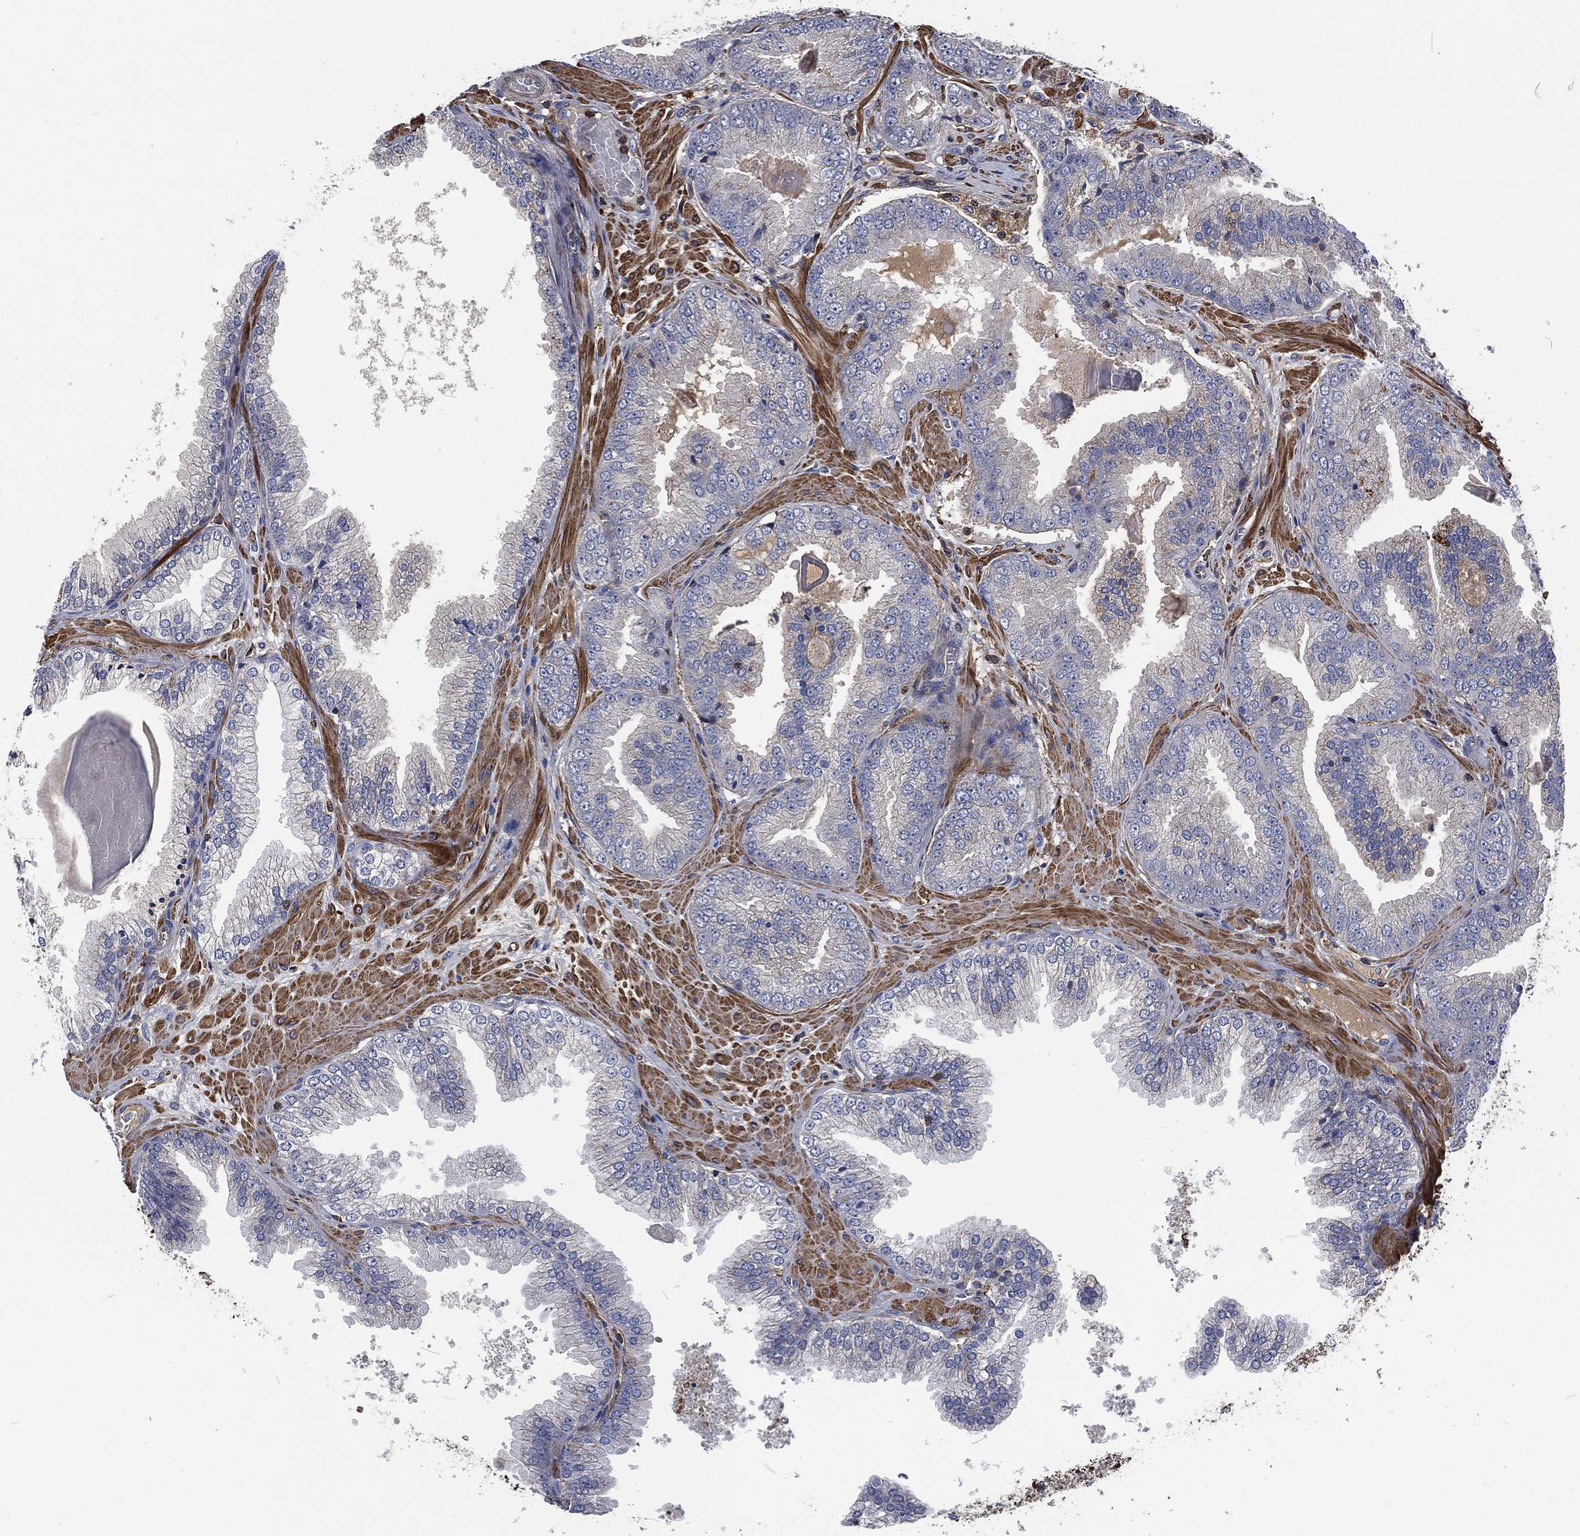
{"staining": {"intensity": "negative", "quantity": "none", "location": "none"}, "tissue": "prostate cancer", "cell_type": "Tumor cells", "image_type": "cancer", "snomed": [{"axis": "morphology", "description": "Adenocarcinoma, Low grade"}, {"axis": "topography", "description": "Prostate"}], "caption": "Prostate cancer was stained to show a protein in brown. There is no significant positivity in tumor cells.", "gene": "LGALS9", "patient": {"sex": "male", "age": 72}}